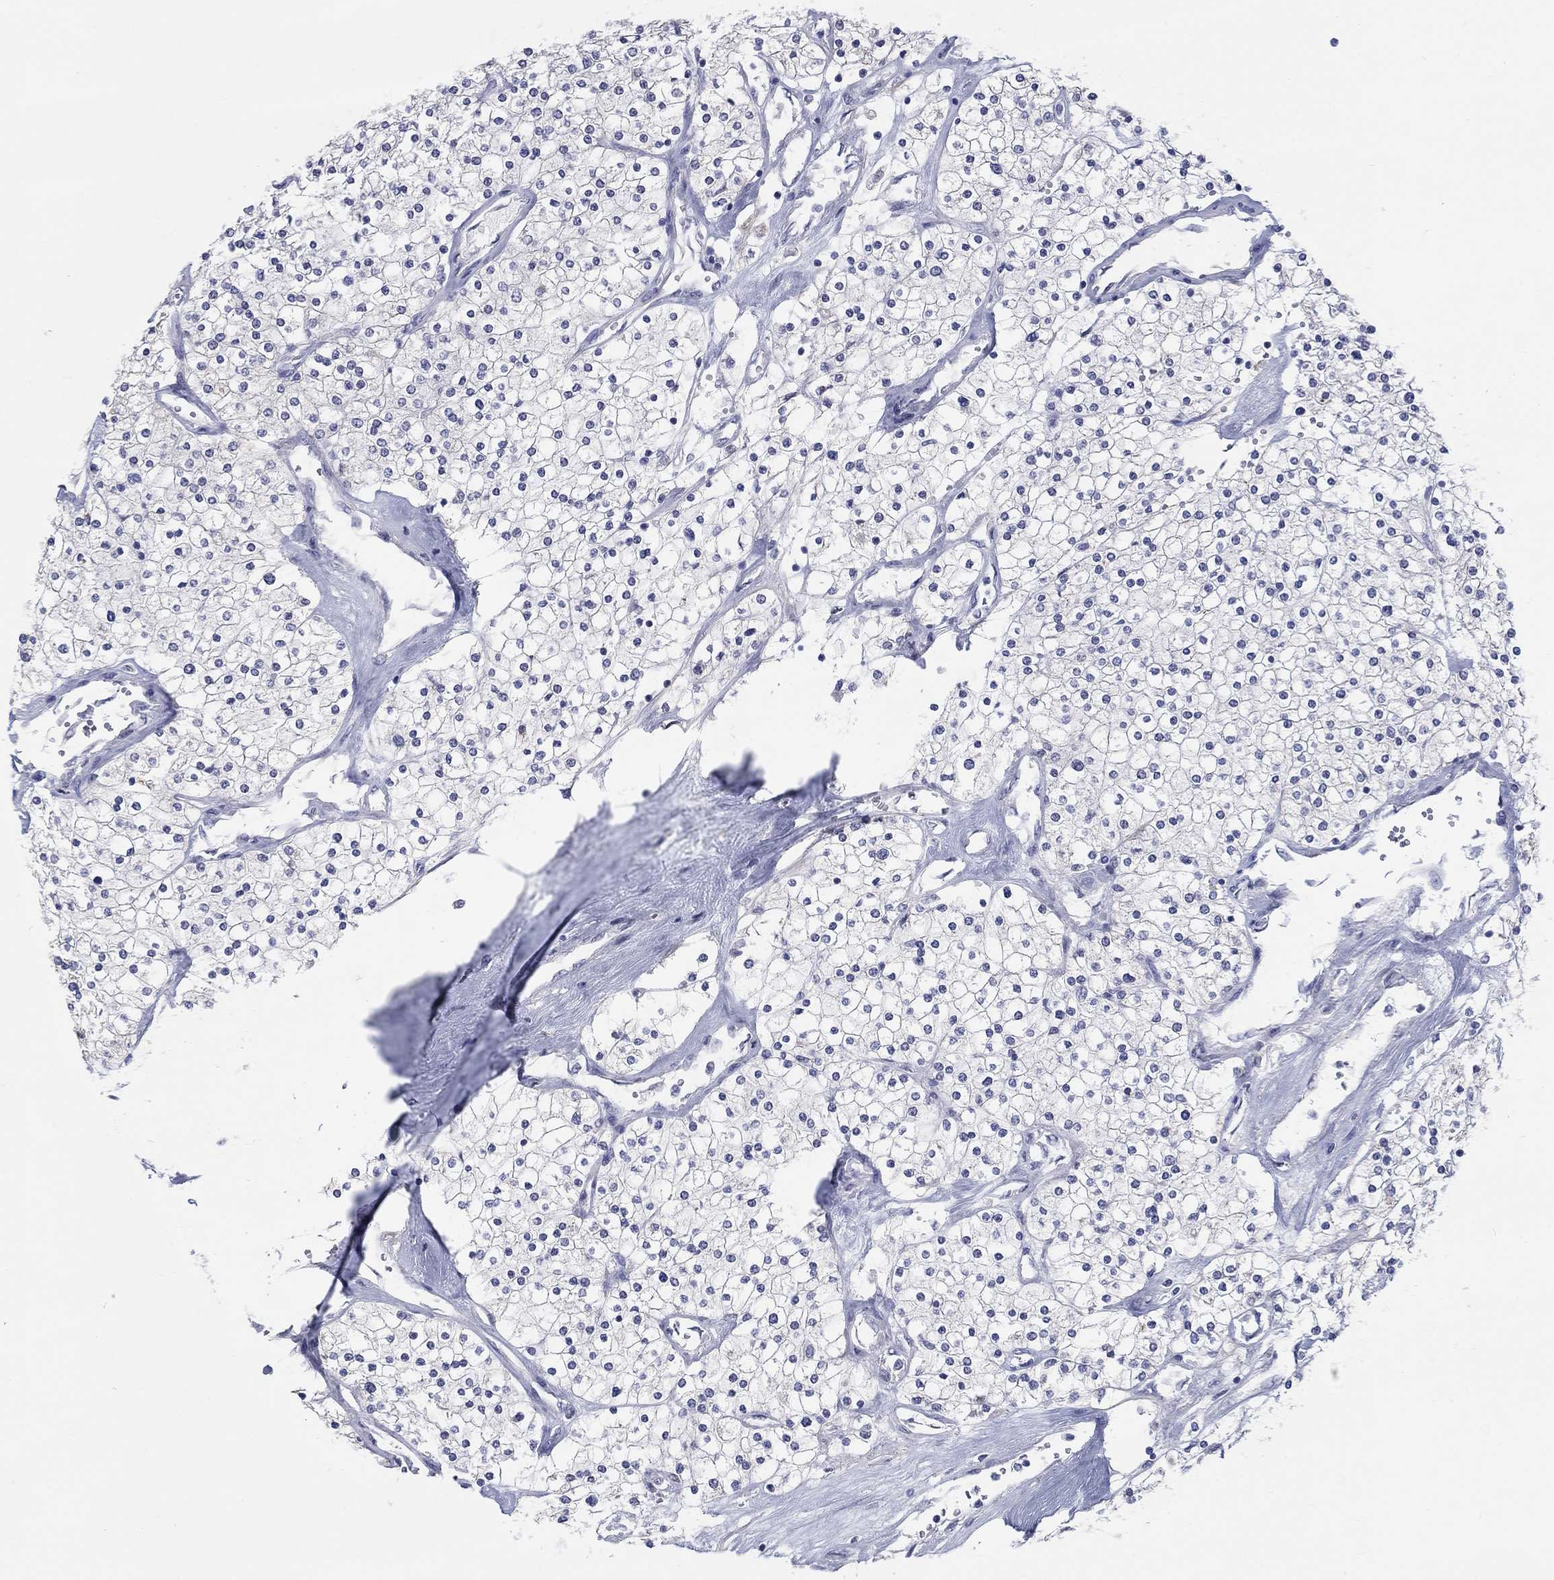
{"staining": {"intensity": "negative", "quantity": "none", "location": "none"}, "tissue": "renal cancer", "cell_type": "Tumor cells", "image_type": "cancer", "snomed": [{"axis": "morphology", "description": "Adenocarcinoma, NOS"}, {"axis": "topography", "description": "Kidney"}], "caption": "This is a histopathology image of immunohistochemistry staining of renal cancer, which shows no staining in tumor cells.", "gene": "LRRC4C", "patient": {"sex": "male", "age": 80}}